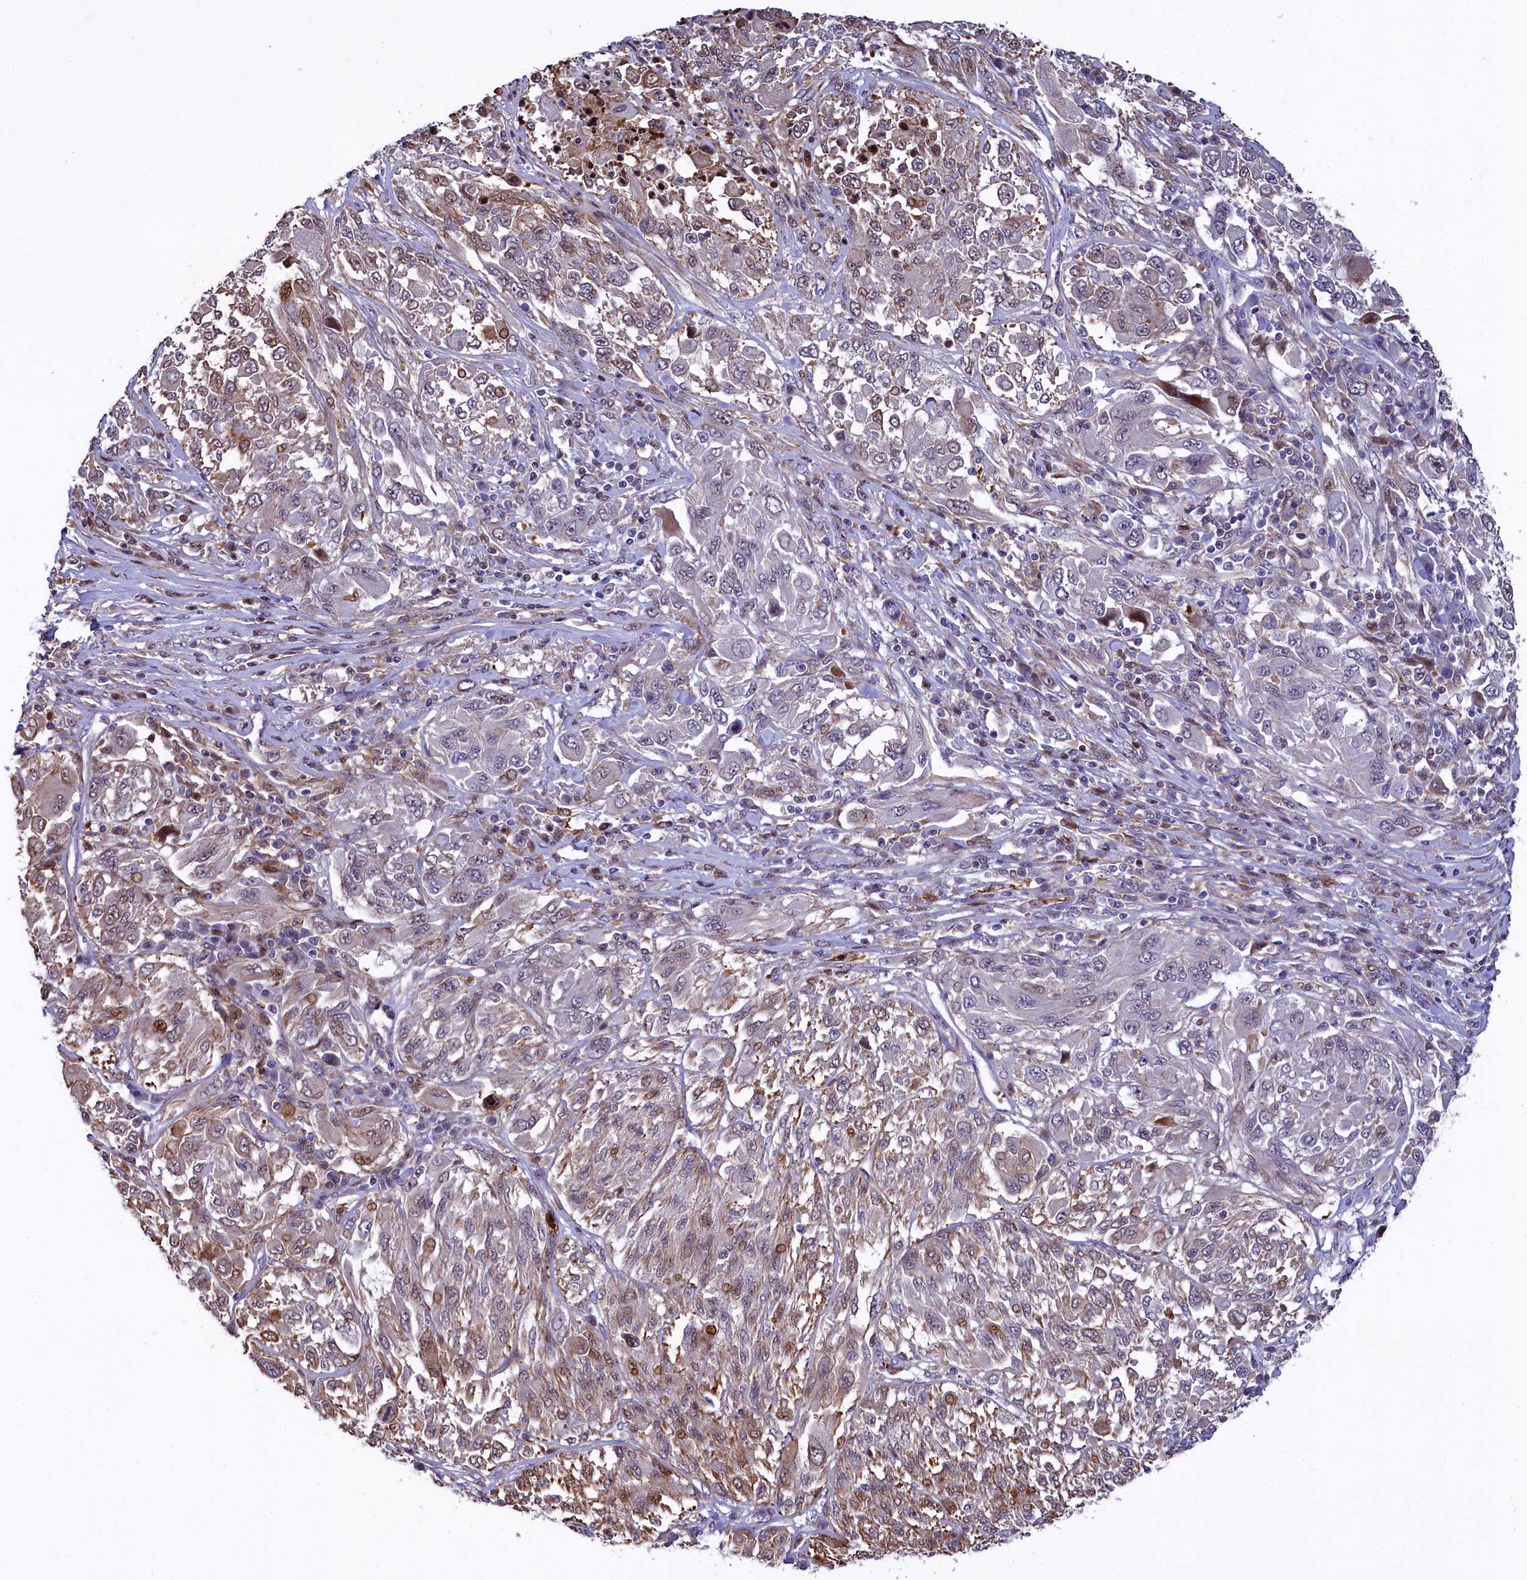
{"staining": {"intensity": "weak", "quantity": "25%-75%", "location": "nuclear"}, "tissue": "melanoma", "cell_type": "Tumor cells", "image_type": "cancer", "snomed": [{"axis": "morphology", "description": "Malignant melanoma, NOS"}, {"axis": "topography", "description": "Skin"}], "caption": "Human malignant melanoma stained with a brown dye demonstrates weak nuclear positive staining in about 25%-75% of tumor cells.", "gene": "TGDS", "patient": {"sex": "female", "age": 91}}